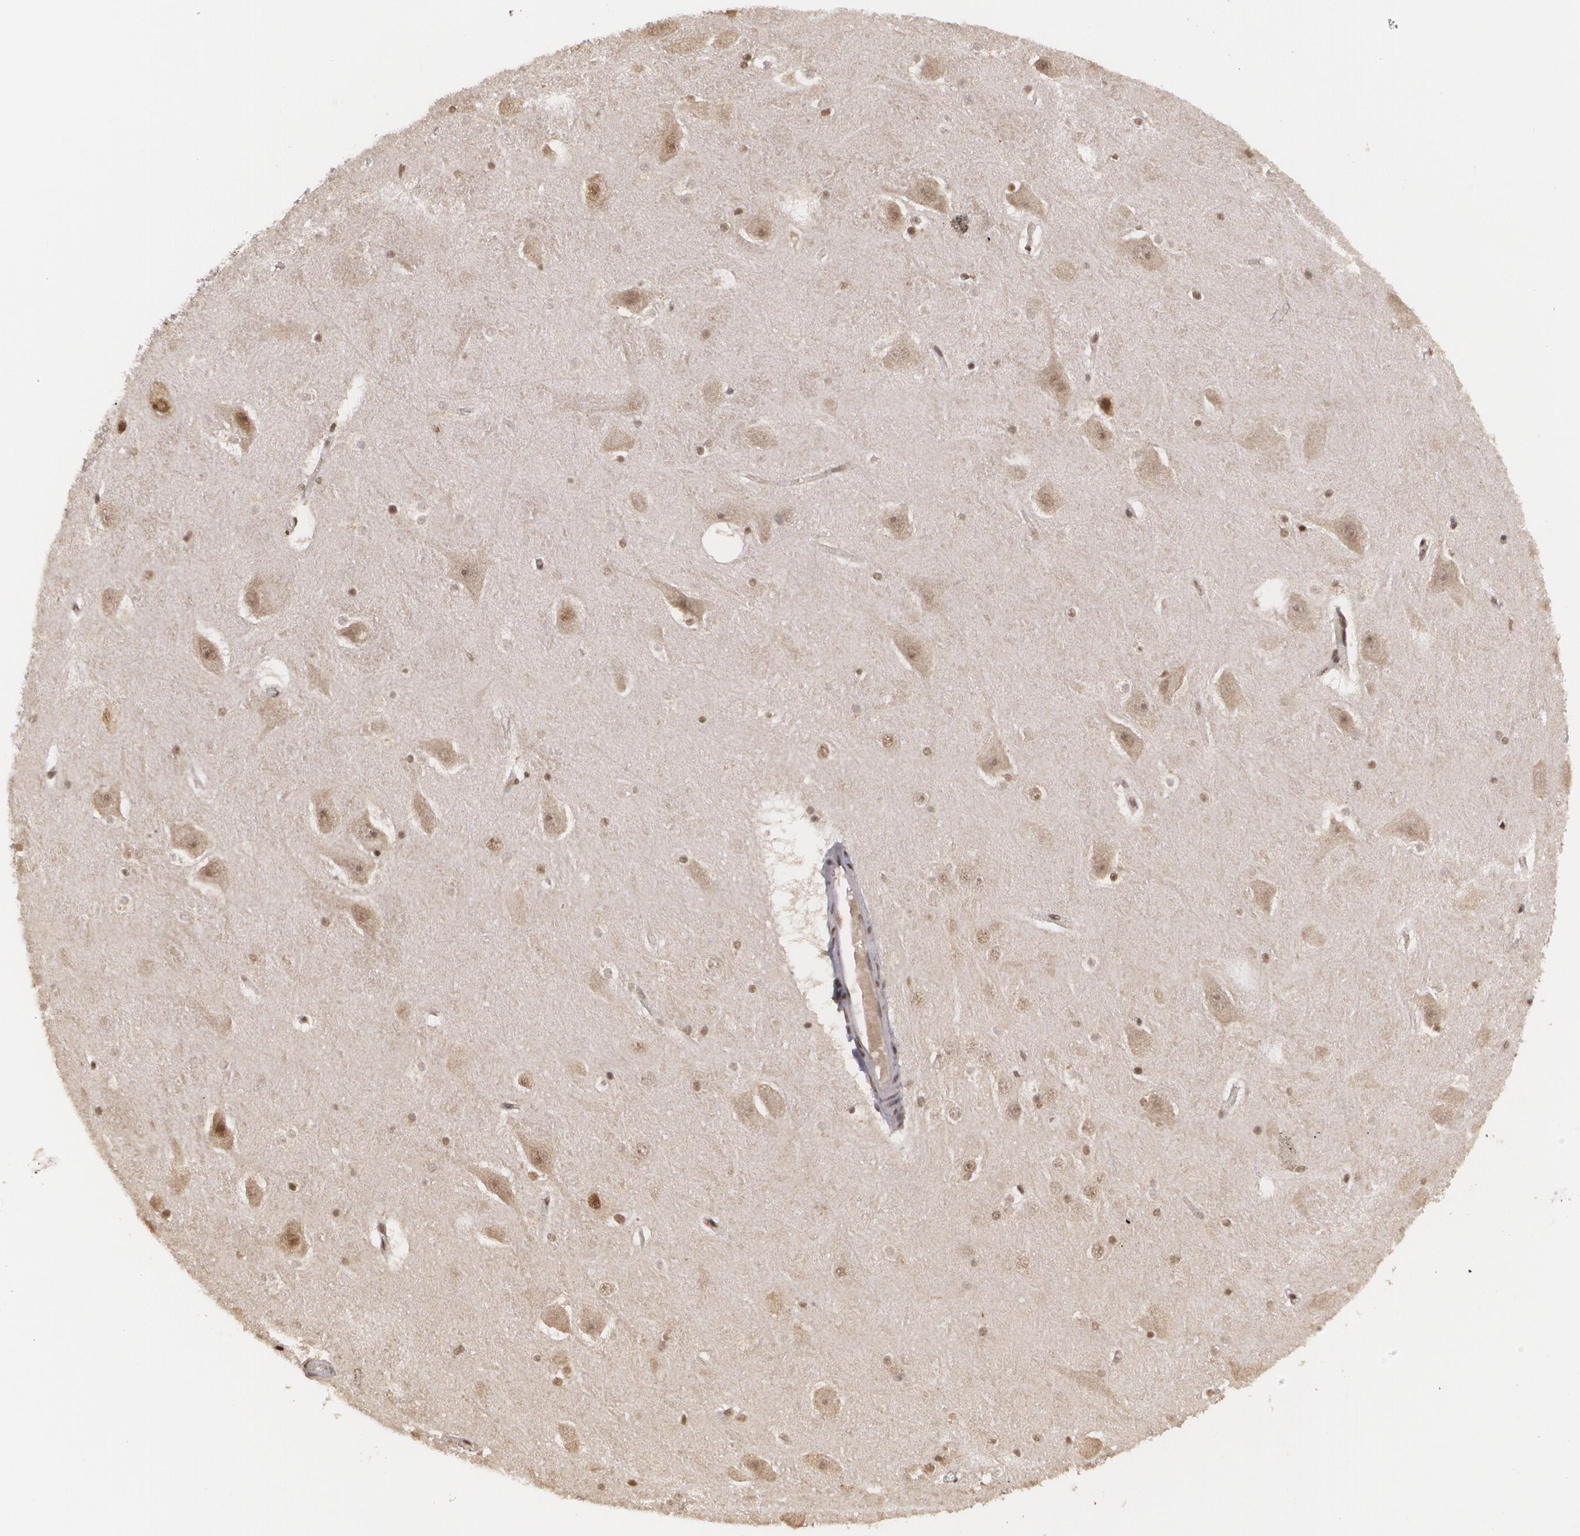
{"staining": {"intensity": "moderate", "quantity": ">75%", "location": "nuclear"}, "tissue": "hippocampus", "cell_type": "Glial cells", "image_type": "normal", "snomed": [{"axis": "morphology", "description": "Normal tissue, NOS"}, {"axis": "topography", "description": "Hippocampus"}], "caption": "Immunohistochemical staining of benign human hippocampus demonstrates >75% levels of moderate nuclear protein expression in about >75% of glial cells.", "gene": "RXRB", "patient": {"sex": "male", "age": 45}}